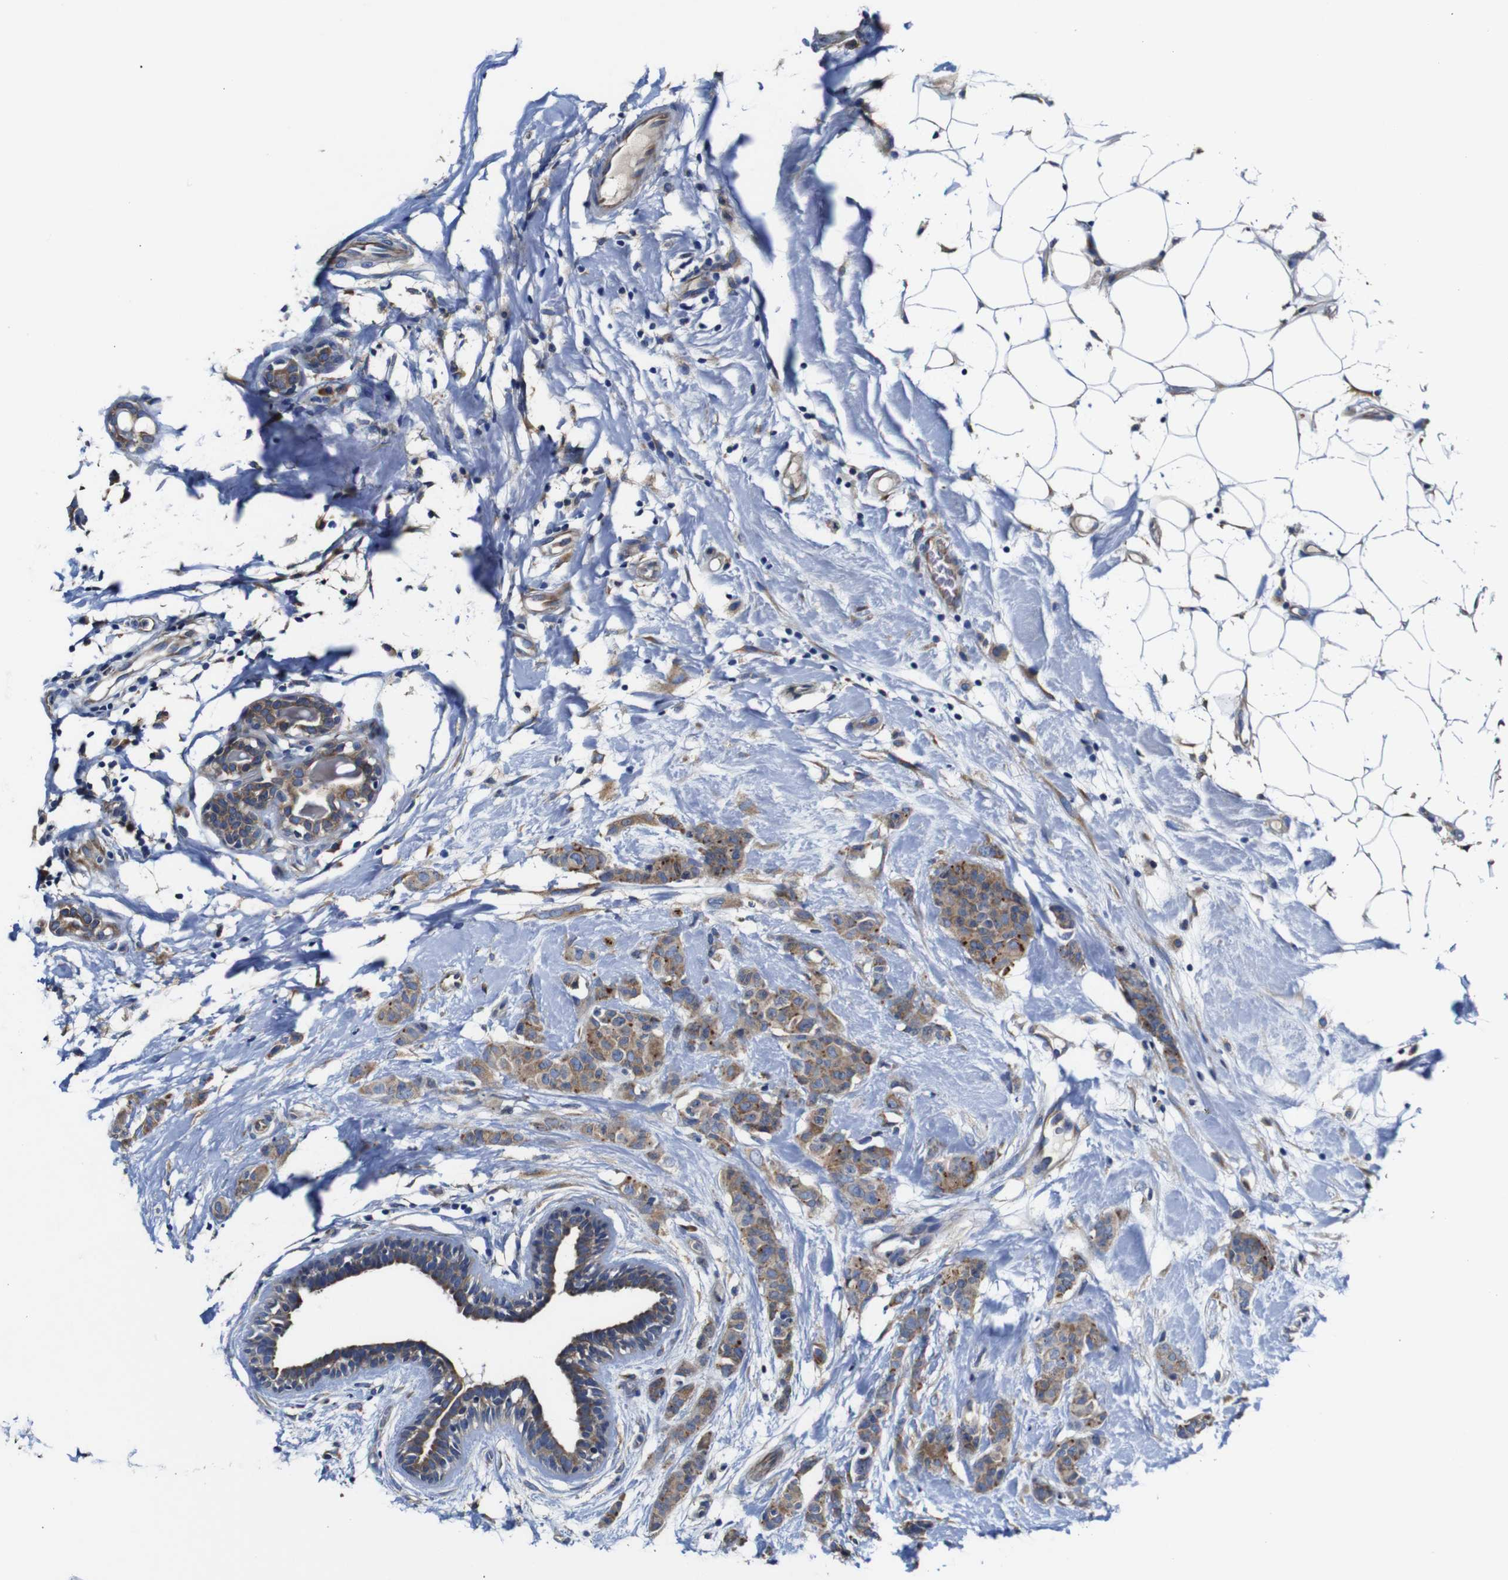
{"staining": {"intensity": "moderate", "quantity": ">75%", "location": "cytoplasmic/membranous"}, "tissue": "breast cancer", "cell_type": "Tumor cells", "image_type": "cancer", "snomed": [{"axis": "morphology", "description": "Normal tissue, NOS"}, {"axis": "morphology", "description": "Duct carcinoma"}, {"axis": "topography", "description": "Breast"}], "caption": "Protein analysis of invasive ductal carcinoma (breast) tissue reveals moderate cytoplasmic/membranous positivity in approximately >75% of tumor cells.", "gene": "CLCC1", "patient": {"sex": "female", "age": 40}}